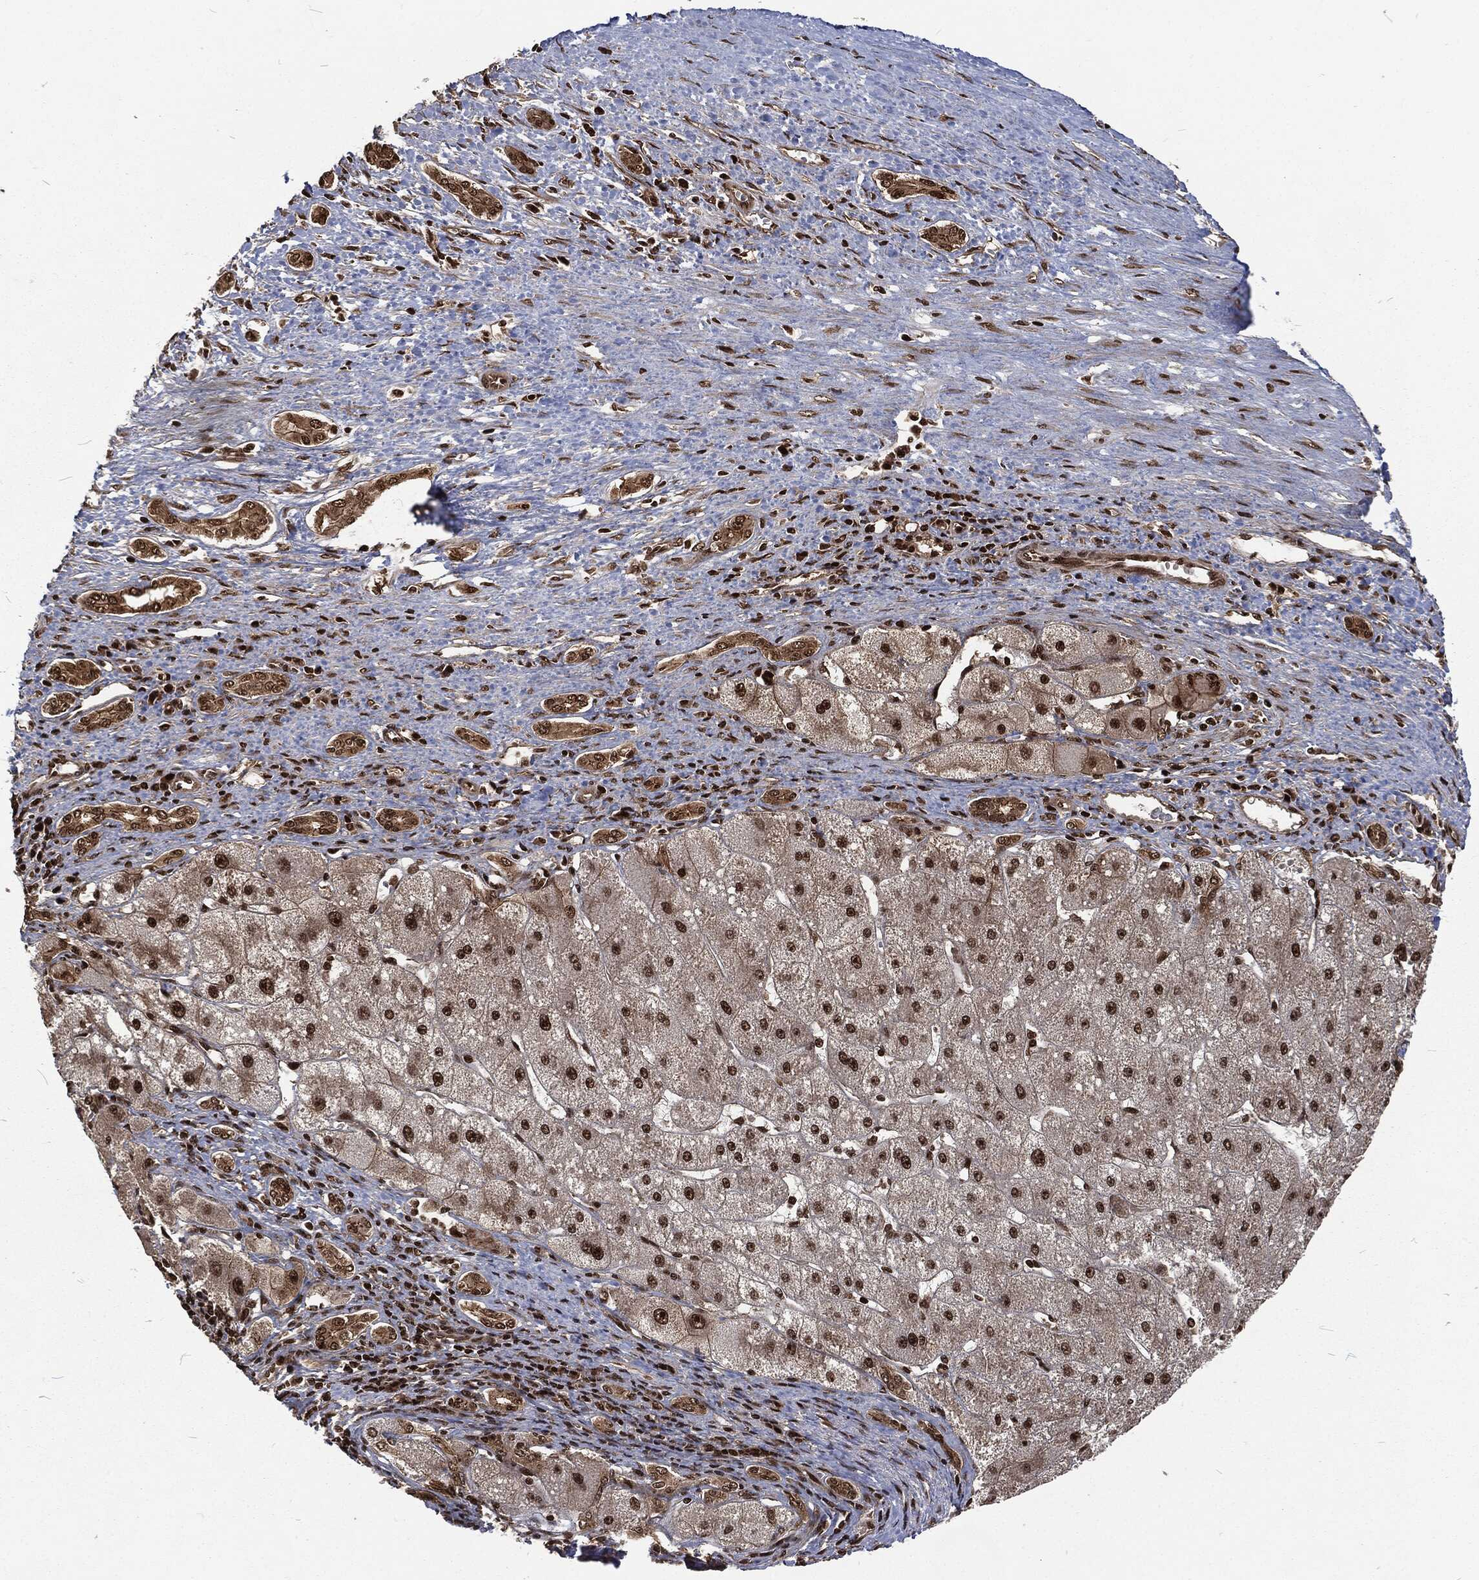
{"staining": {"intensity": "strong", "quantity": ">75%", "location": "nuclear"}, "tissue": "liver cancer", "cell_type": "Tumor cells", "image_type": "cancer", "snomed": [{"axis": "morphology", "description": "Carcinoma, Hepatocellular, NOS"}, {"axis": "topography", "description": "Liver"}], "caption": "IHC of human hepatocellular carcinoma (liver) shows high levels of strong nuclear expression in approximately >75% of tumor cells.", "gene": "NGRN", "patient": {"sex": "female", "age": 82}}